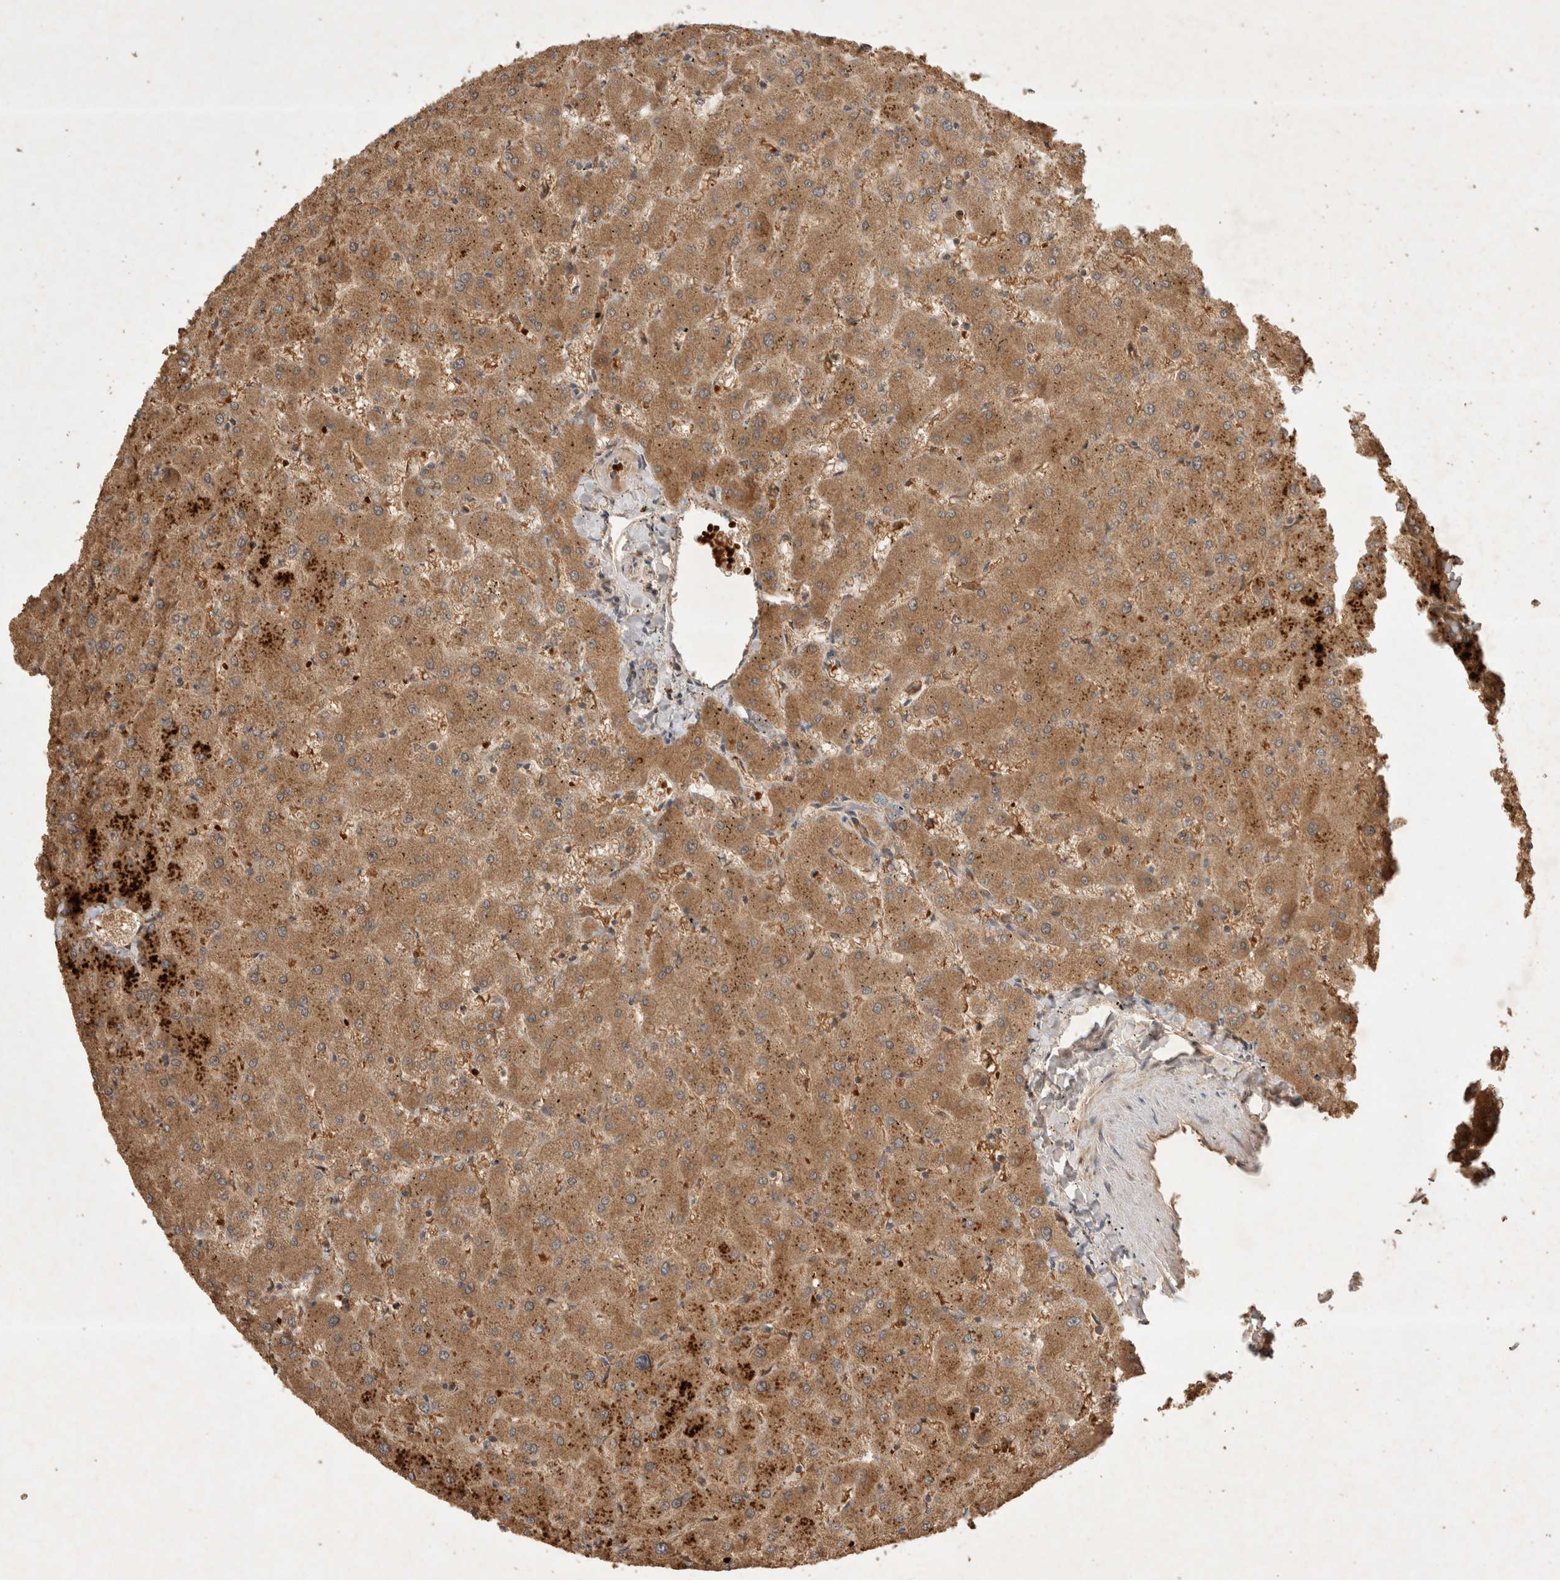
{"staining": {"intensity": "weak", "quantity": ">75%", "location": "cytoplasmic/membranous"}, "tissue": "liver", "cell_type": "Cholangiocytes", "image_type": "normal", "snomed": [{"axis": "morphology", "description": "Normal tissue, NOS"}, {"axis": "topography", "description": "Liver"}], "caption": "A histopathology image showing weak cytoplasmic/membranous expression in approximately >75% of cholangiocytes in normal liver, as visualized by brown immunohistochemical staining.", "gene": "FAM221A", "patient": {"sex": "female", "age": 63}}